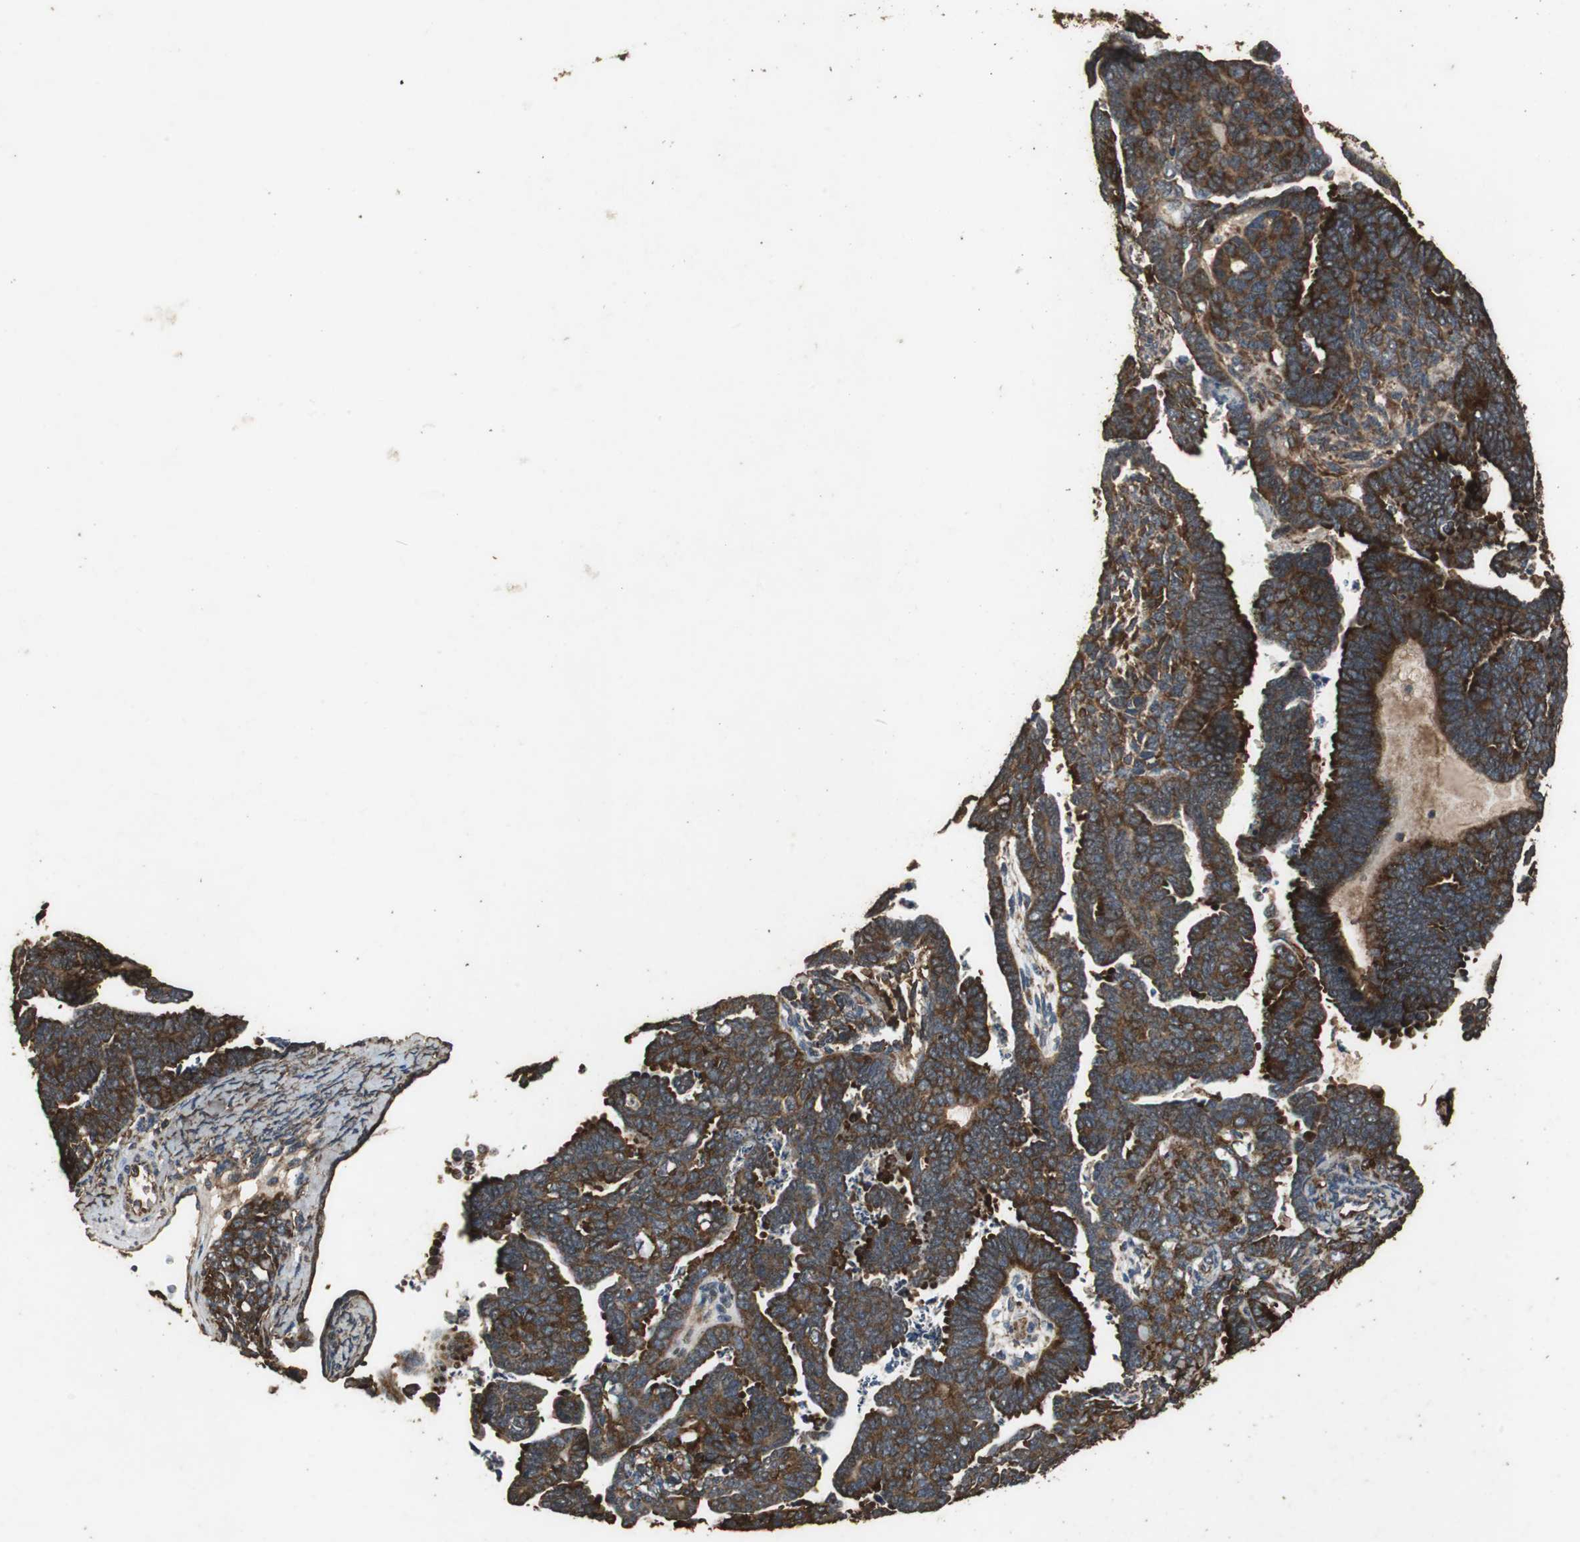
{"staining": {"intensity": "strong", "quantity": ">75%", "location": "cytoplasmic/membranous"}, "tissue": "endometrial cancer", "cell_type": "Tumor cells", "image_type": "cancer", "snomed": [{"axis": "morphology", "description": "Neoplasm, malignant, NOS"}, {"axis": "topography", "description": "Endometrium"}], "caption": "Endometrial malignant neoplasm stained with a protein marker shows strong staining in tumor cells.", "gene": "NAA10", "patient": {"sex": "female", "age": 74}}